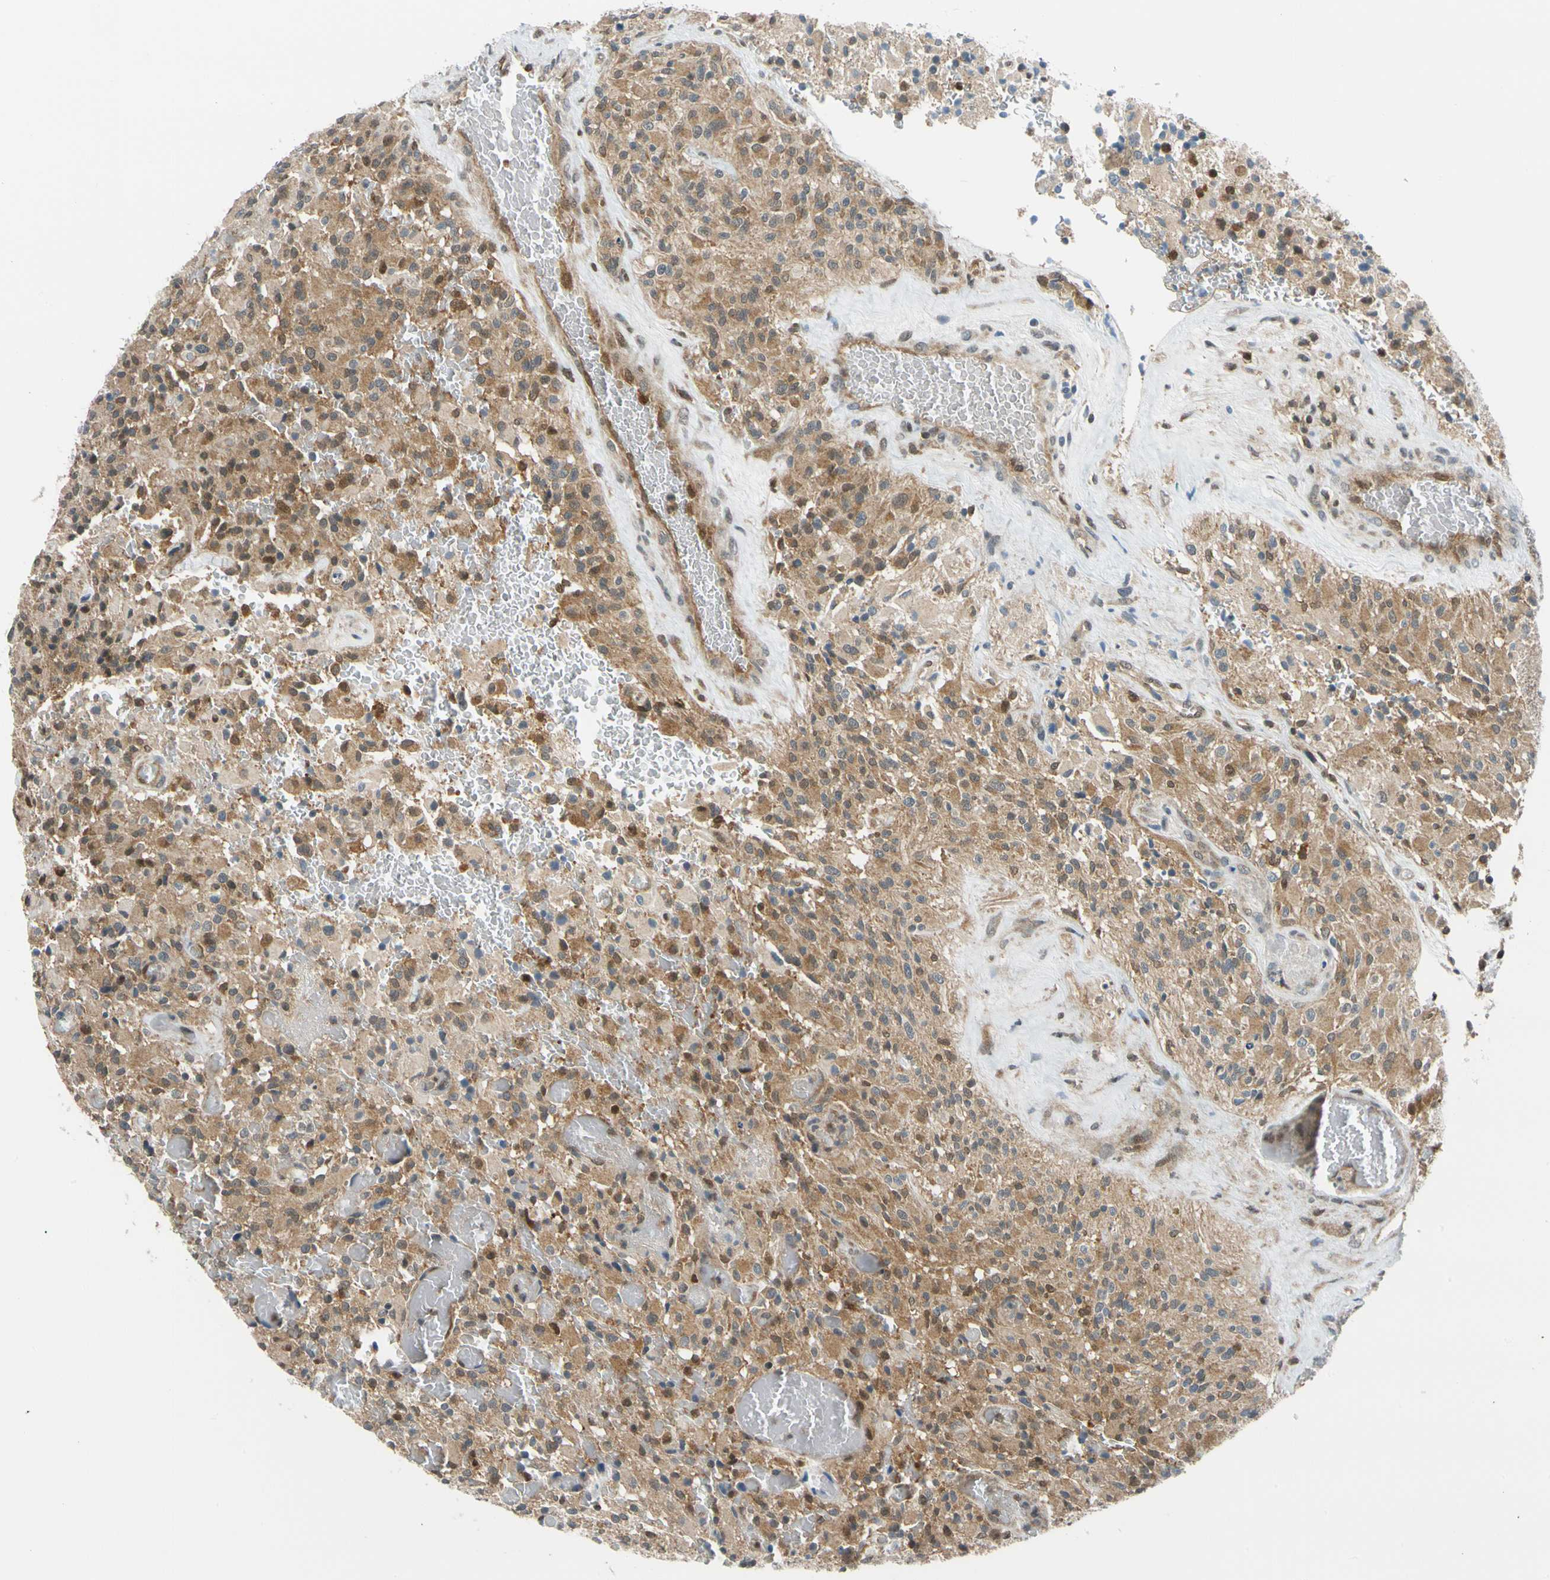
{"staining": {"intensity": "moderate", "quantity": ">75%", "location": "cytoplasmic/membranous,nuclear"}, "tissue": "glioma", "cell_type": "Tumor cells", "image_type": "cancer", "snomed": [{"axis": "morphology", "description": "Glioma, malignant, High grade"}, {"axis": "topography", "description": "Brain"}], "caption": "Immunohistochemical staining of human glioma exhibits moderate cytoplasmic/membranous and nuclear protein positivity in about >75% of tumor cells.", "gene": "MAPK9", "patient": {"sex": "male", "age": 71}}